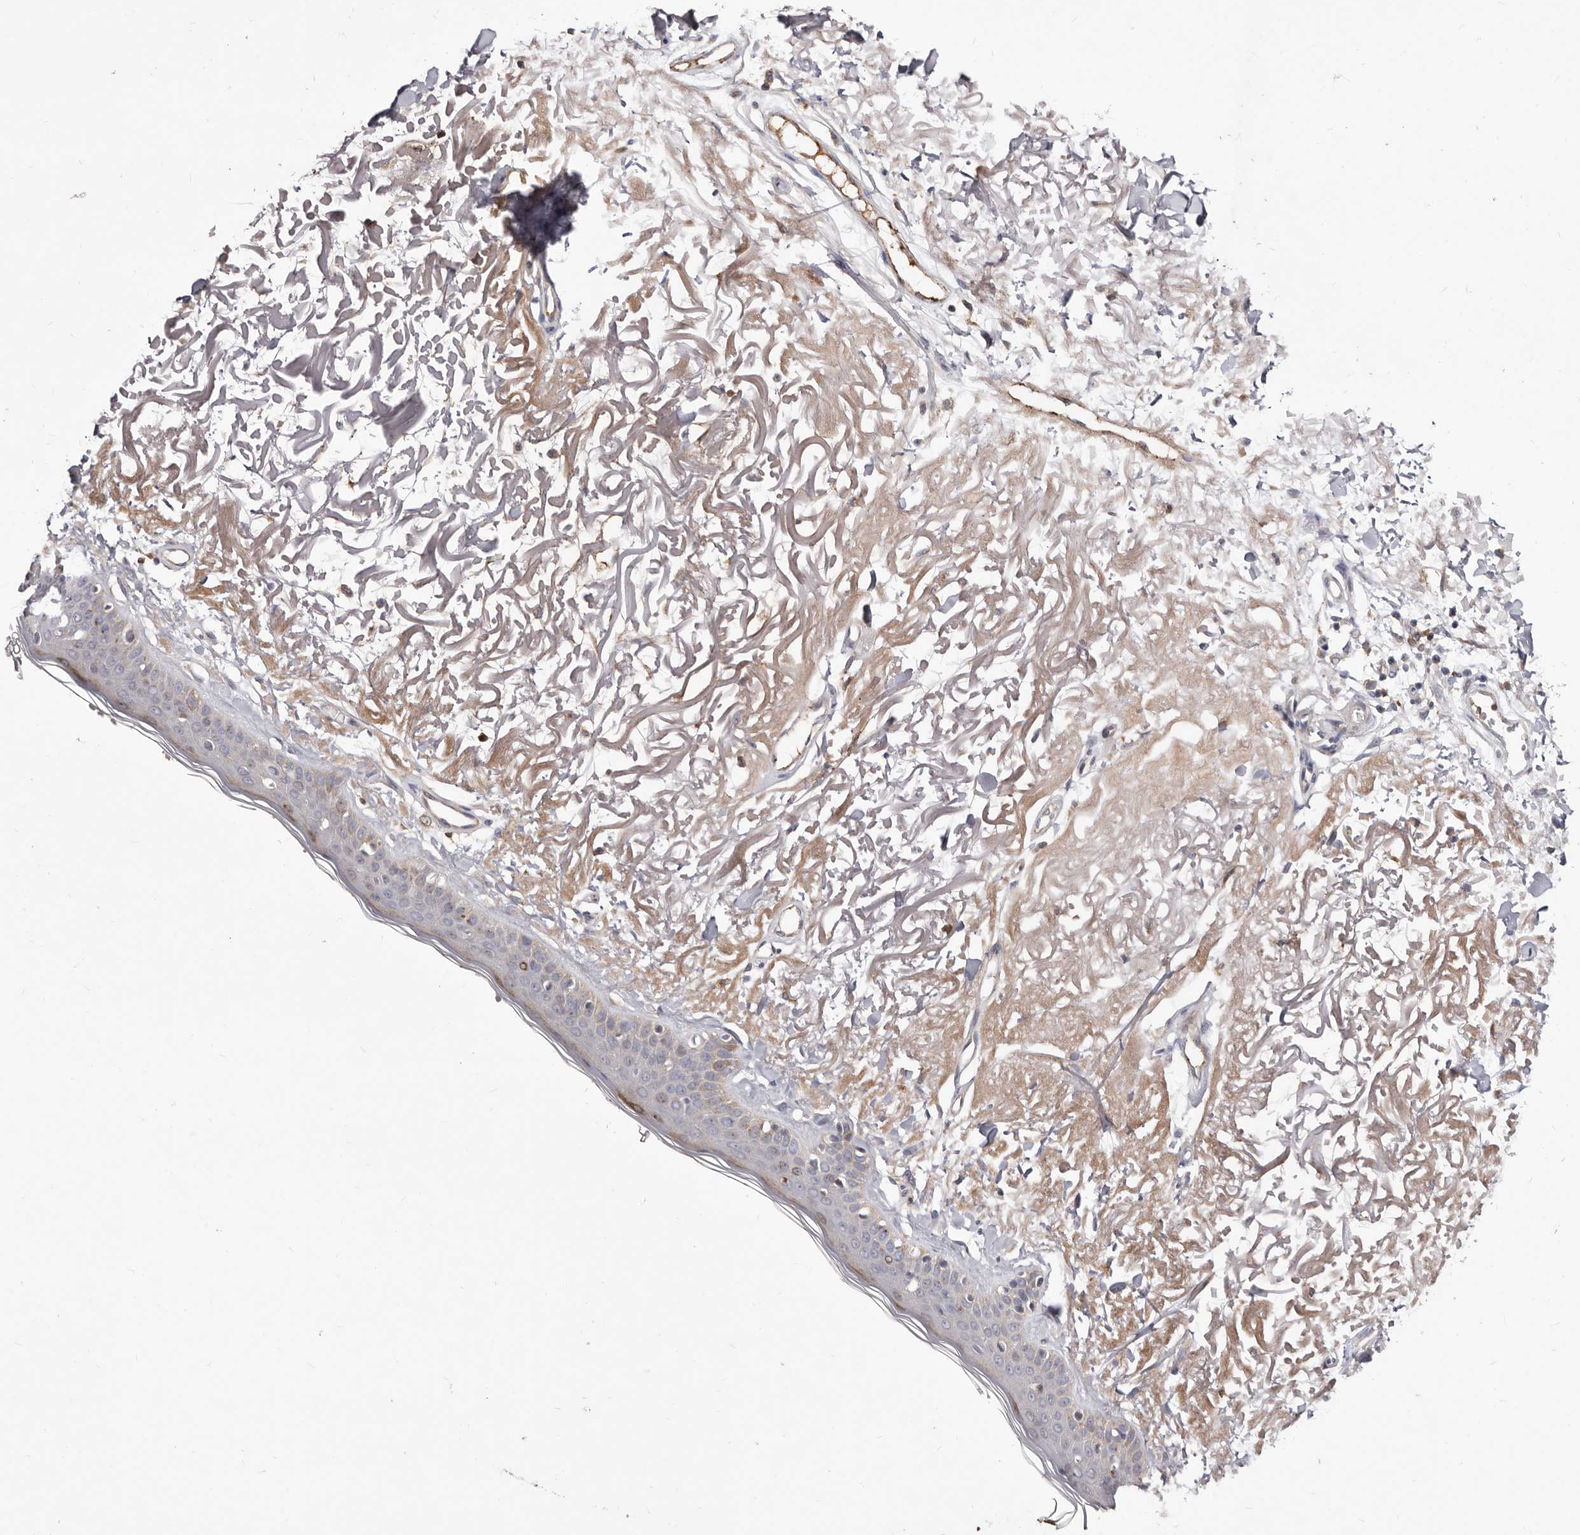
{"staining": {"intensity": "negative", "quantity": "none", "location": "none"}, "tissue": "skin", "cell_type": "Fibroblasts", "image_type": "normal", "snomed": [{"axis": "morphology", "description": "Normal tissue, NOS"}, {"axis": "topography", "description": "Skin"}, {"axis": "topography", "description": "Skeletal muscle"}], "caption": "The histopathology image displays no staining of fibroblasts in unremarkable skin. (Brightfield microscopy of DAB immunohistochemistry (IHC) at high magnification).", "gene": "NUBPL", "patient": {"sex": "male", "age": 83}}